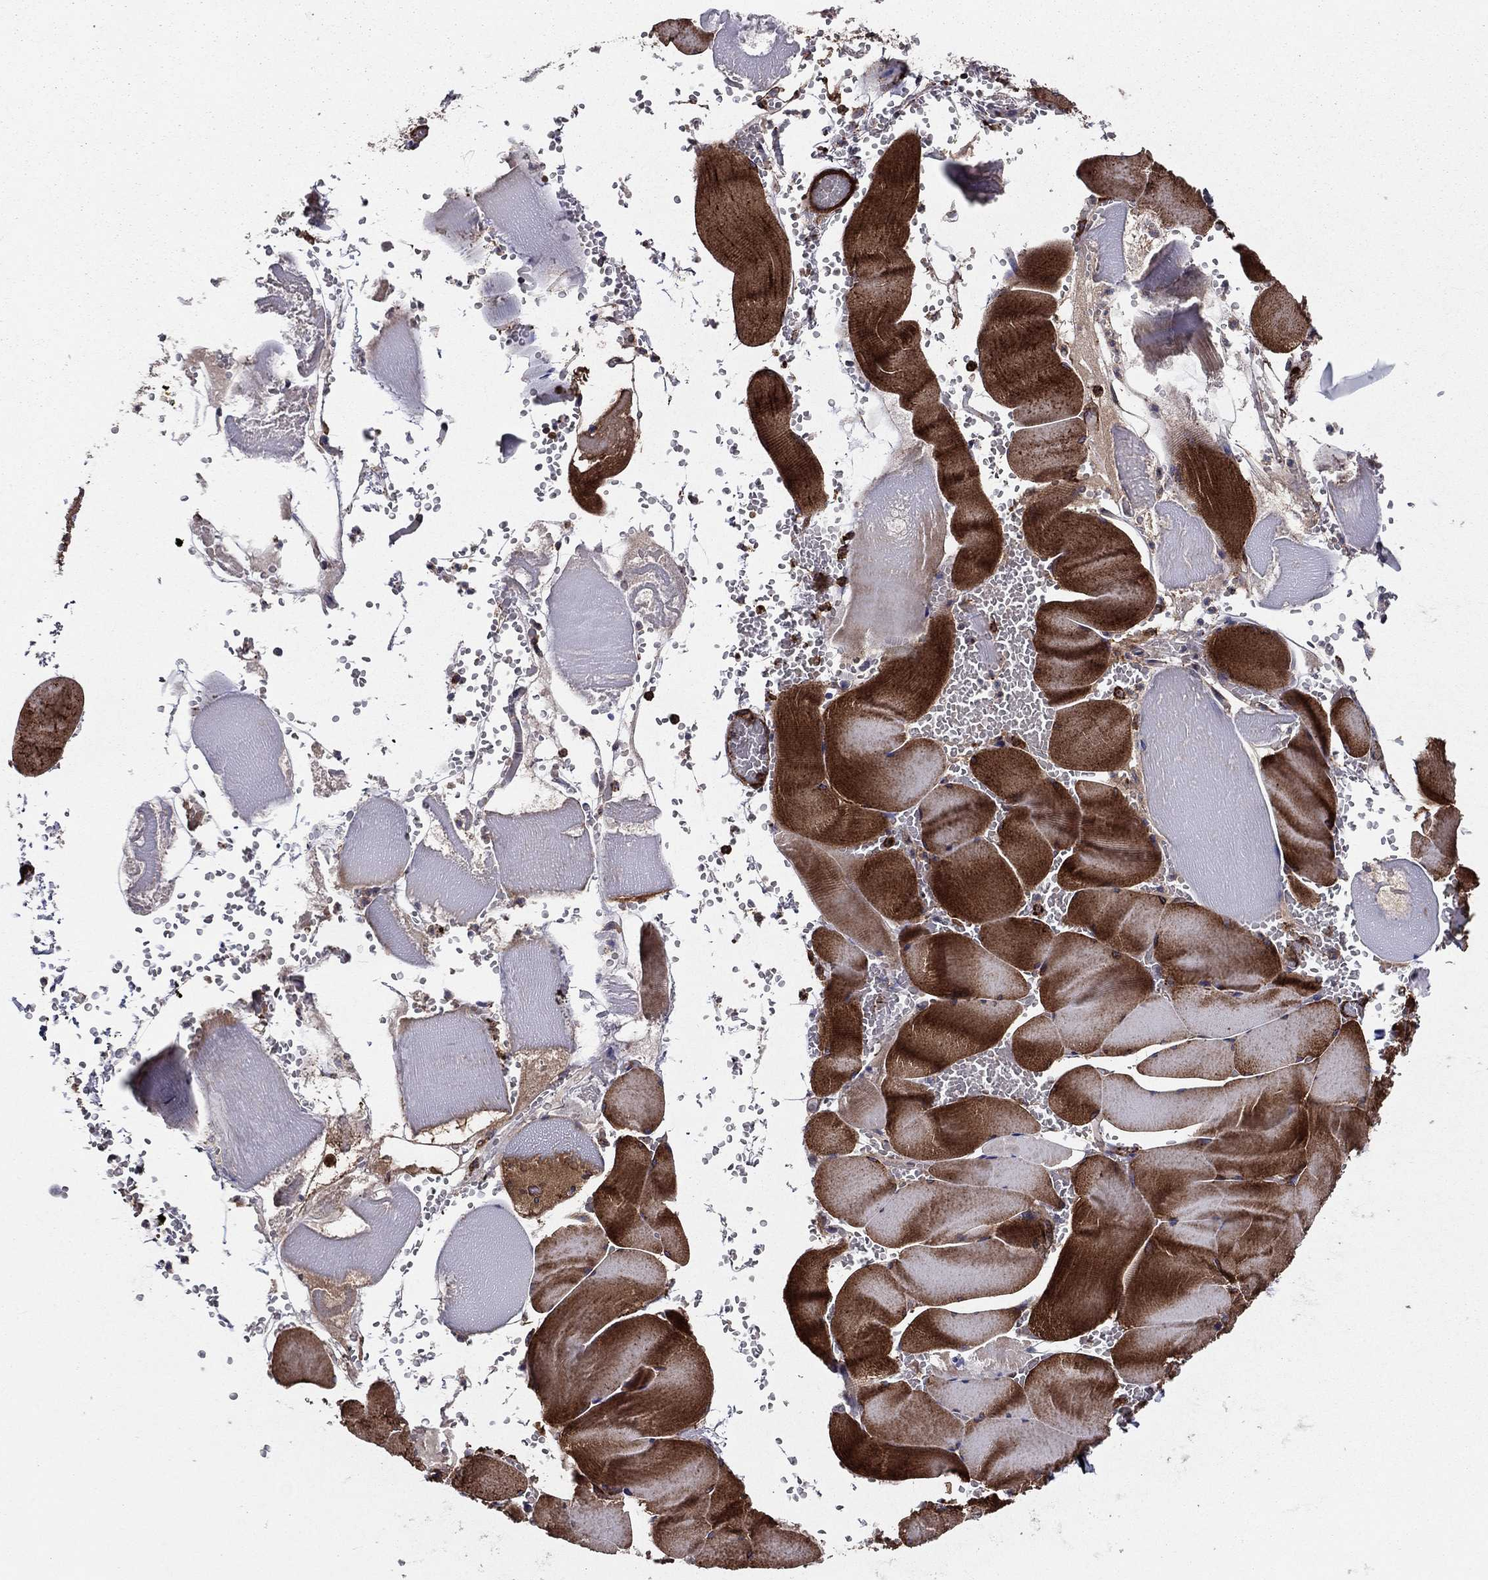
{"staining": {"intensity": "strong", "quantity": "25%-75%", "location": "cytoplasmic/membranous"}, "tissue": "skeletal muscle", "cell_type": "Myocytes", "image_type": "normal", "snomed": [{"axis": "morphology", "description": "Normal tissue, NOS"}, {"axis": "topography", "description": "Skeletal muscle"}], "caption": "A photomicrograph of skeletal muscle stained for a protein exhibits strong cytoplasmic/membranous brown staining in myocytes.", "gene": "EHBP1L1", "patient": {"sex": "male", "age": 56}}